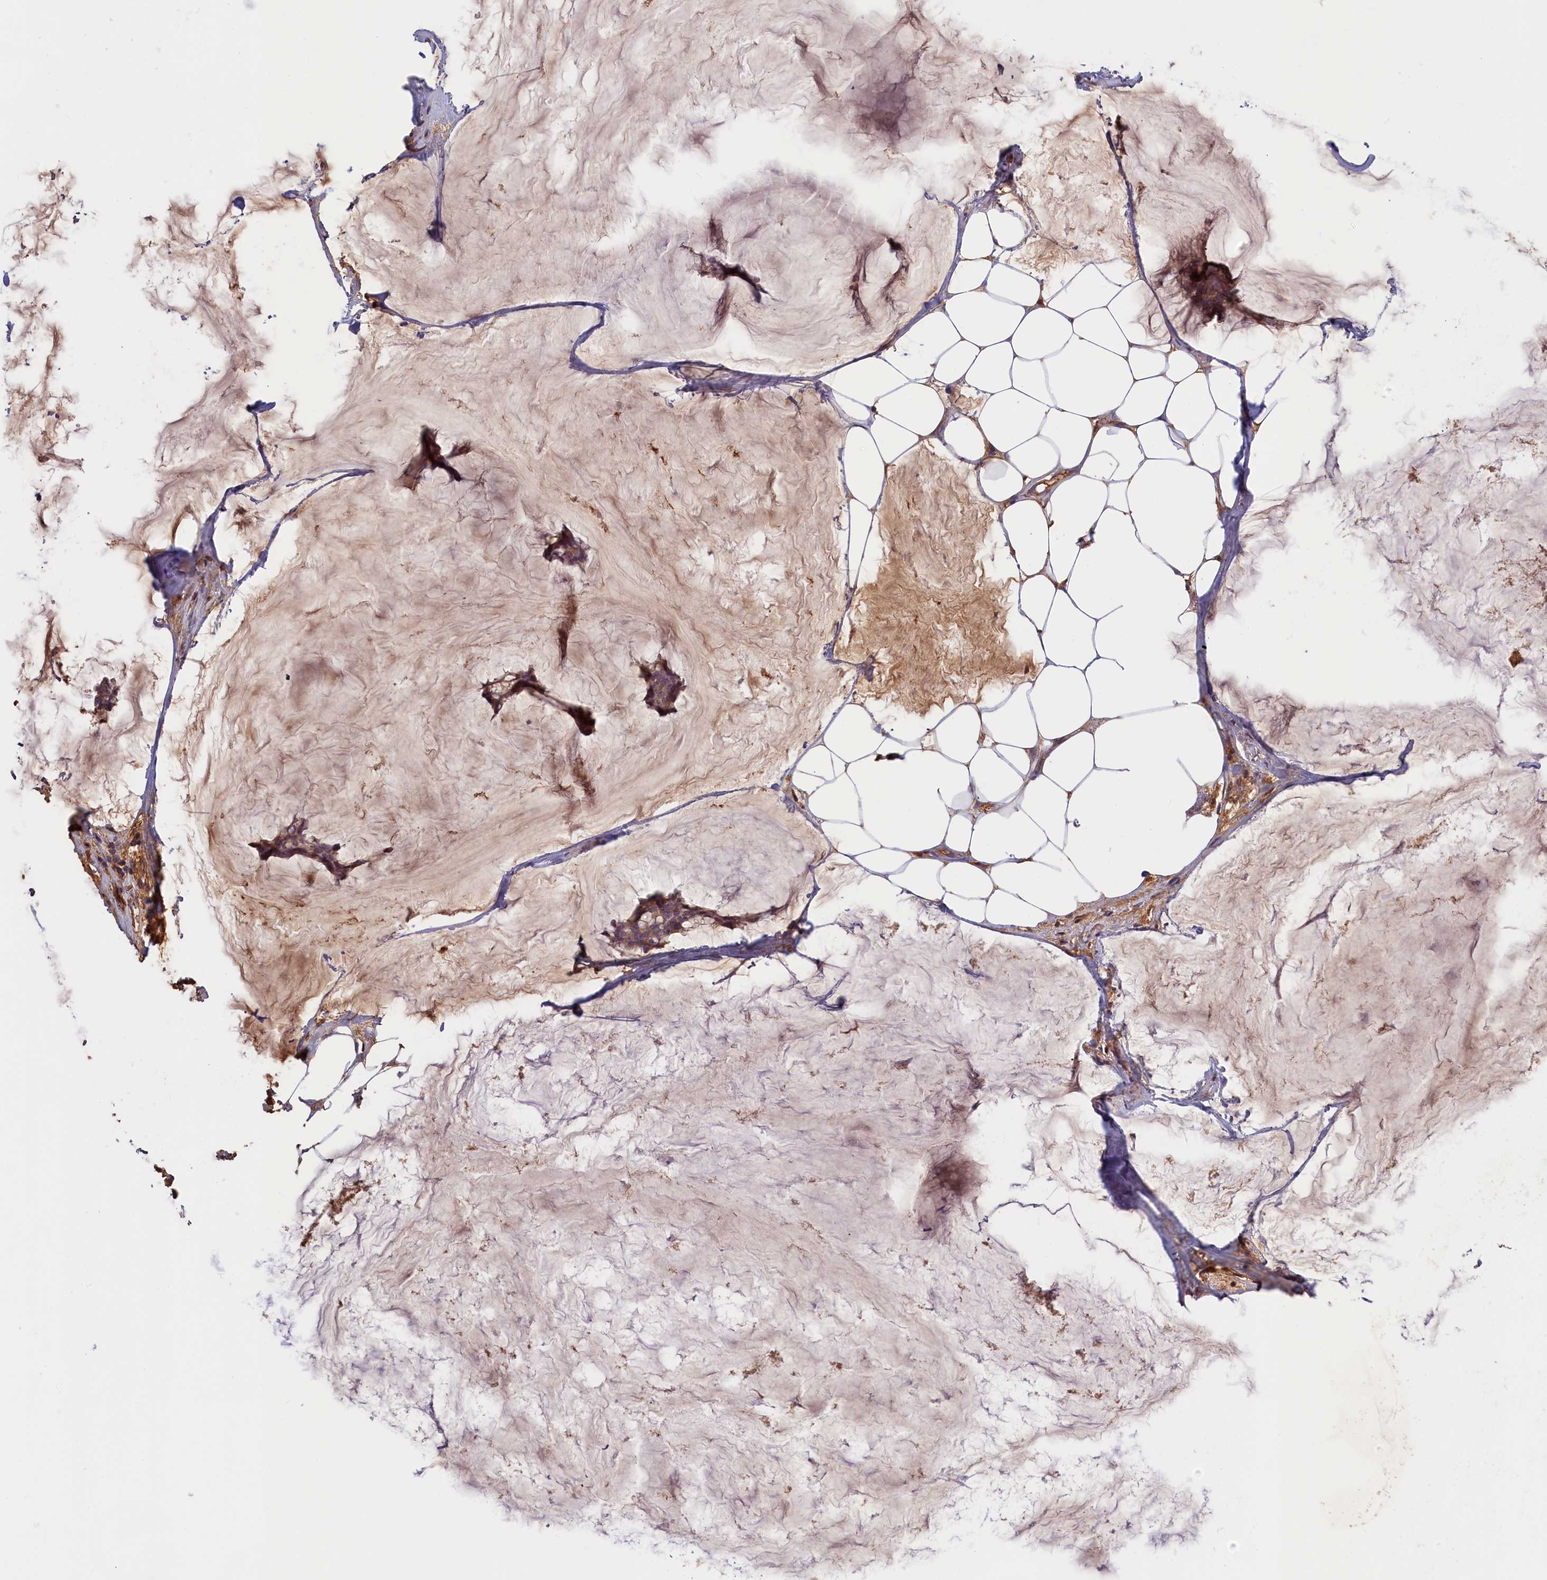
{"staining": {"intensity": "moderate", "quantity": ">75%", "location": "cytoplasmic/membranous"}, "tissue": "breast cancer", "cell_type": "Tumor cells", "image_type": "cancer", "snomed": [{"axis": "morphology", "description": "Duct carcinoma"}, {"axis": "topography", "description": "Breast"}], "caption": "Tumor cells exhibit medium levels of moderate cytoplasmic/membranous staining in approximately >75% of cells in breast cancer (intraductal carcinoma).", "gene": "ADGRD1", "patient": {"sex": "female", "age": 93}}